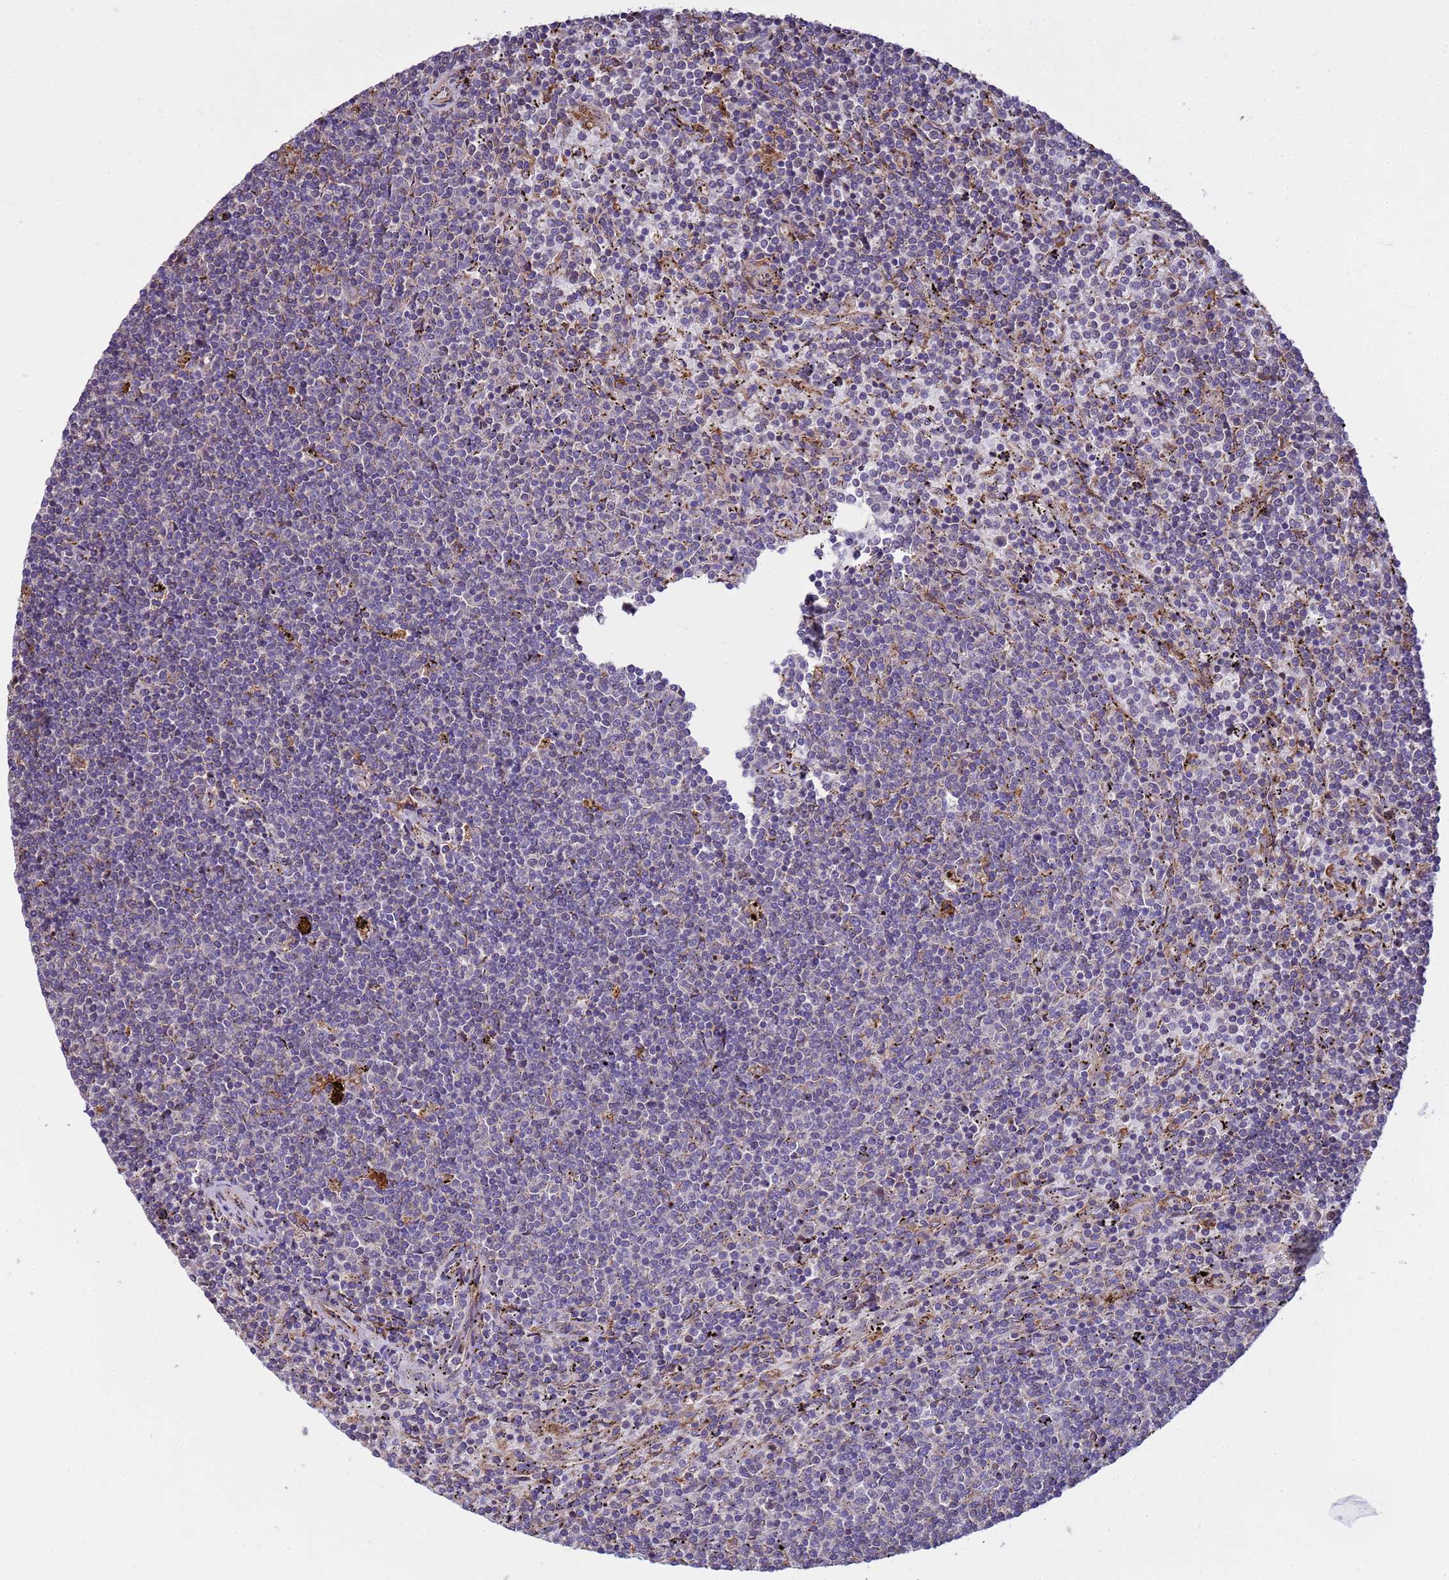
{"staining": {"intensity": "negative", "quantity": "none", "location": "none"}, "tissue": "lymphoma", "cell_type": "Tumor cells", "image_type": "cancer", "snomed": [{"axis": "morphology", "description": "Malignant lymphoma, non-Hodgkin's type, Low grade"}, {"axis": "topography", "description": "Spleen"}], "caption": "Tumor cells are negative for protein expression in human malignant lymphoma, non-Hodgkin's type (low-grade). (DAB (3,3'-diaminobenzidine) immunohistochemistry (IHC), high magnification).", "gene": "THAP5", "patient": {"sex": "female", "age": 50}}